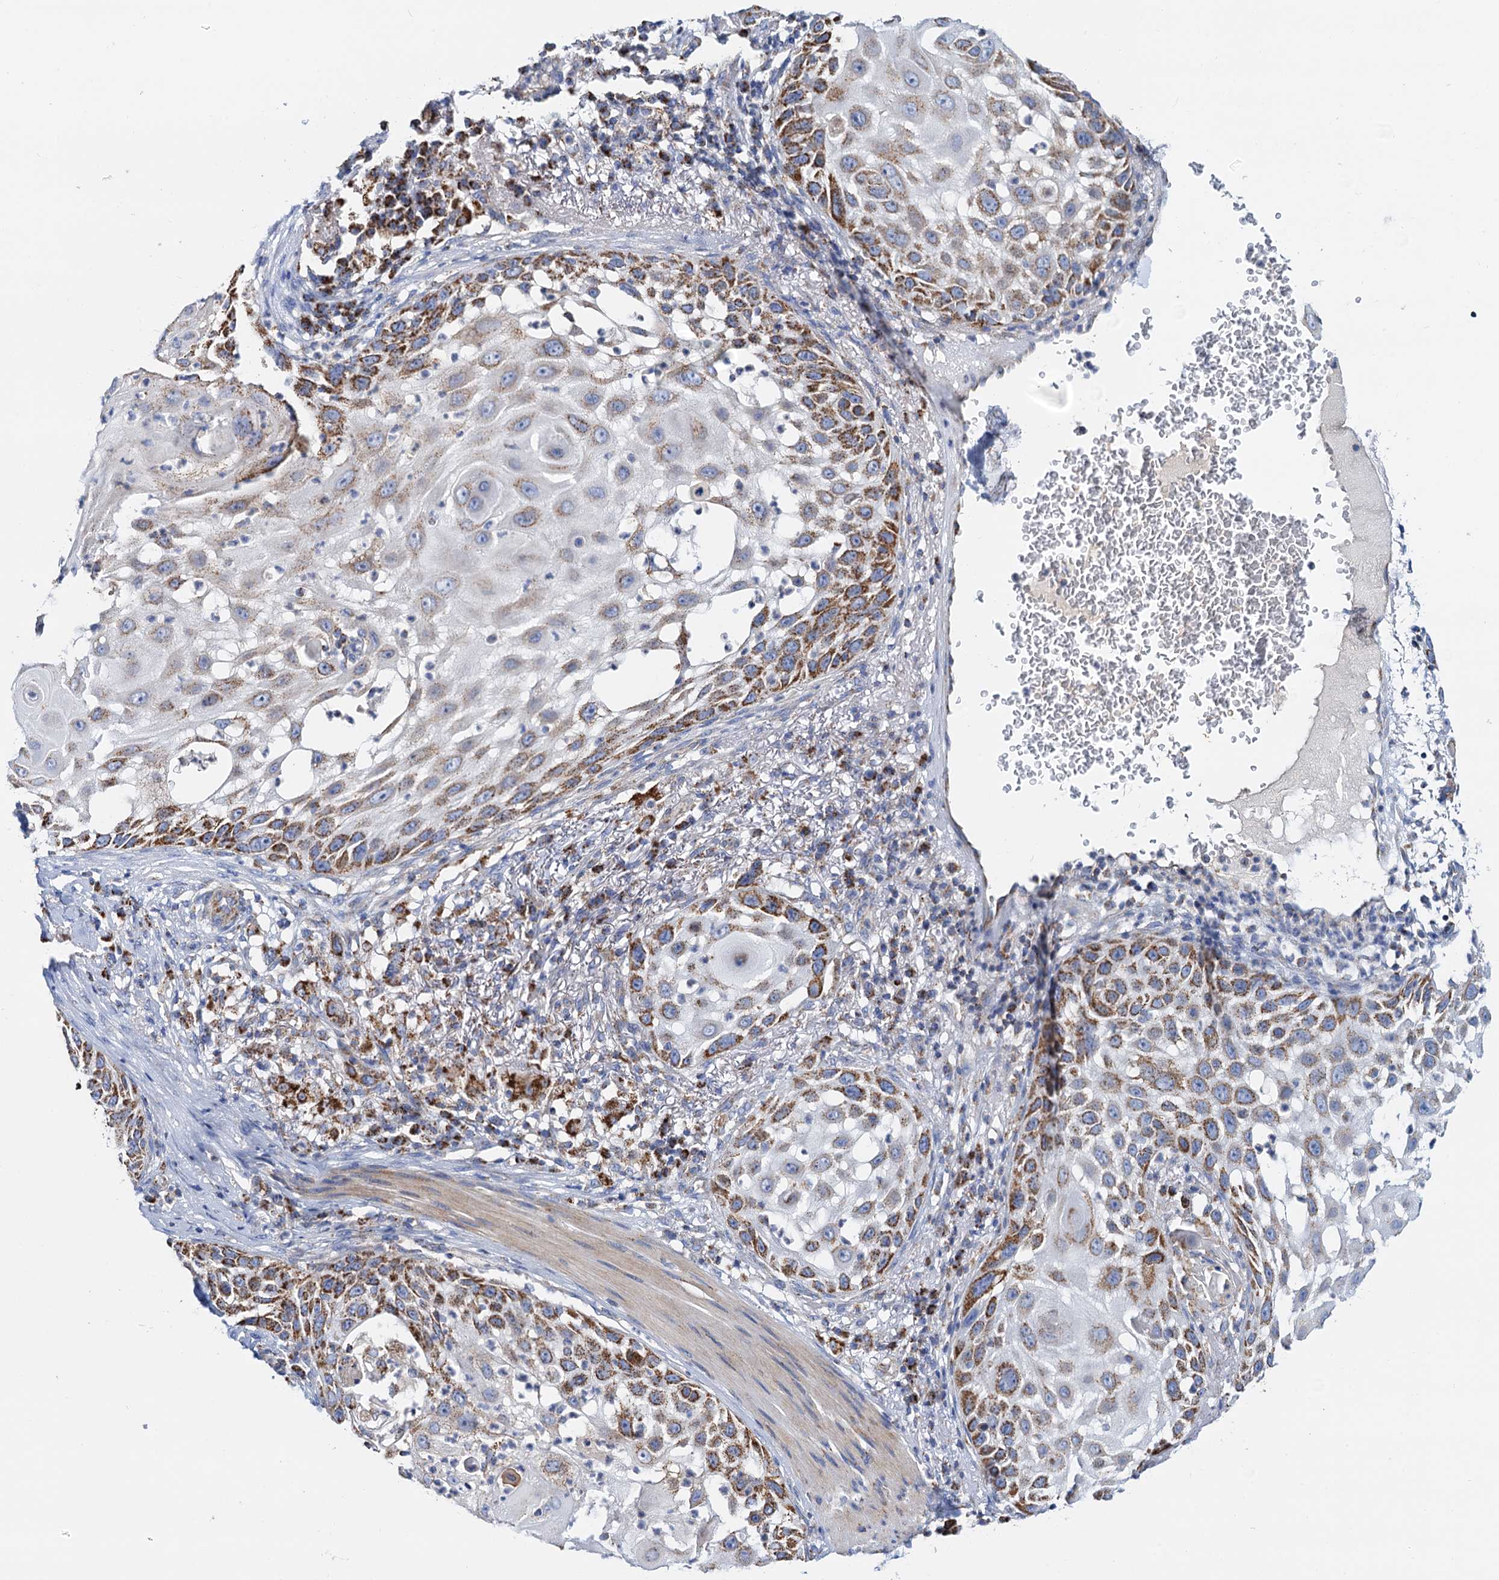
{"staining": {"intensity": "moderate", "quantity": ">75%", "location": "cytoplasmic/membranous"}, "tissue": "skin cancer", "cell_type": "Tumor cells", "image_type": "cancer", "snomed": [{"axis": "morphology", "description": "Squamous cell carcinoma, NOS"}, {"axis": "topography", "description": "Skin"}], "caption": "A brown stain highlights moderate cytoplasmic/membranous staining of a protein in human skin squamous cell carcinoma tumor cells. The staining is performed using DAB brown chromogen to label protein expression. The nuclei are counter-stained blue using hematoxylin.", "gene": "C2CD3", "patient": {"sex": "female", "age": 44}}